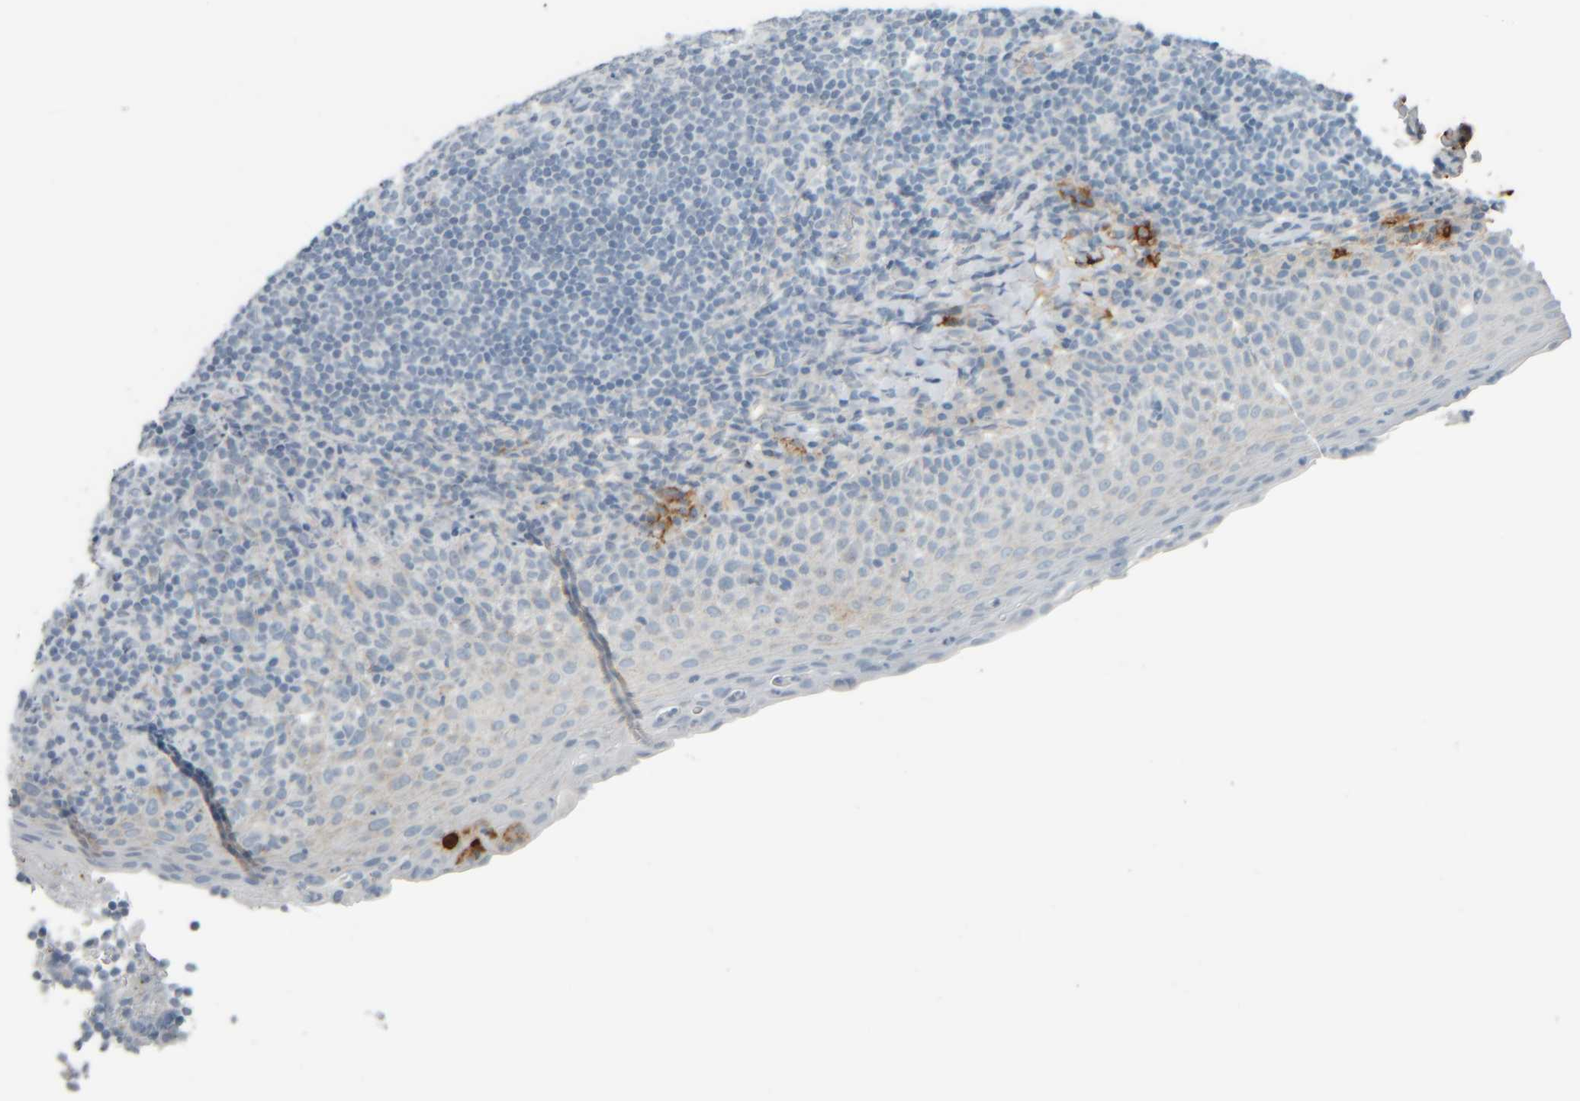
{"staining": {"intensity": "negative", "quantity": "none", "location": "none"}, "tissue": "tonsil", "cell_type": "Germinal center cells", "image_type": "normal", "snomed": [{"axis": "morphology", "description": "Normal tissue, NOS"}, {"axis": "topography", "description": "Tonsil"}], "caption": "This photomicrograph is of unremarkable tonsil stained with IHC to label a protein in brown with the nuclei are counter-stained blue. There is no staining in germinal center cells.", "gene": "TPSAB1", "patient": {"sex": "male", "age": 17}}